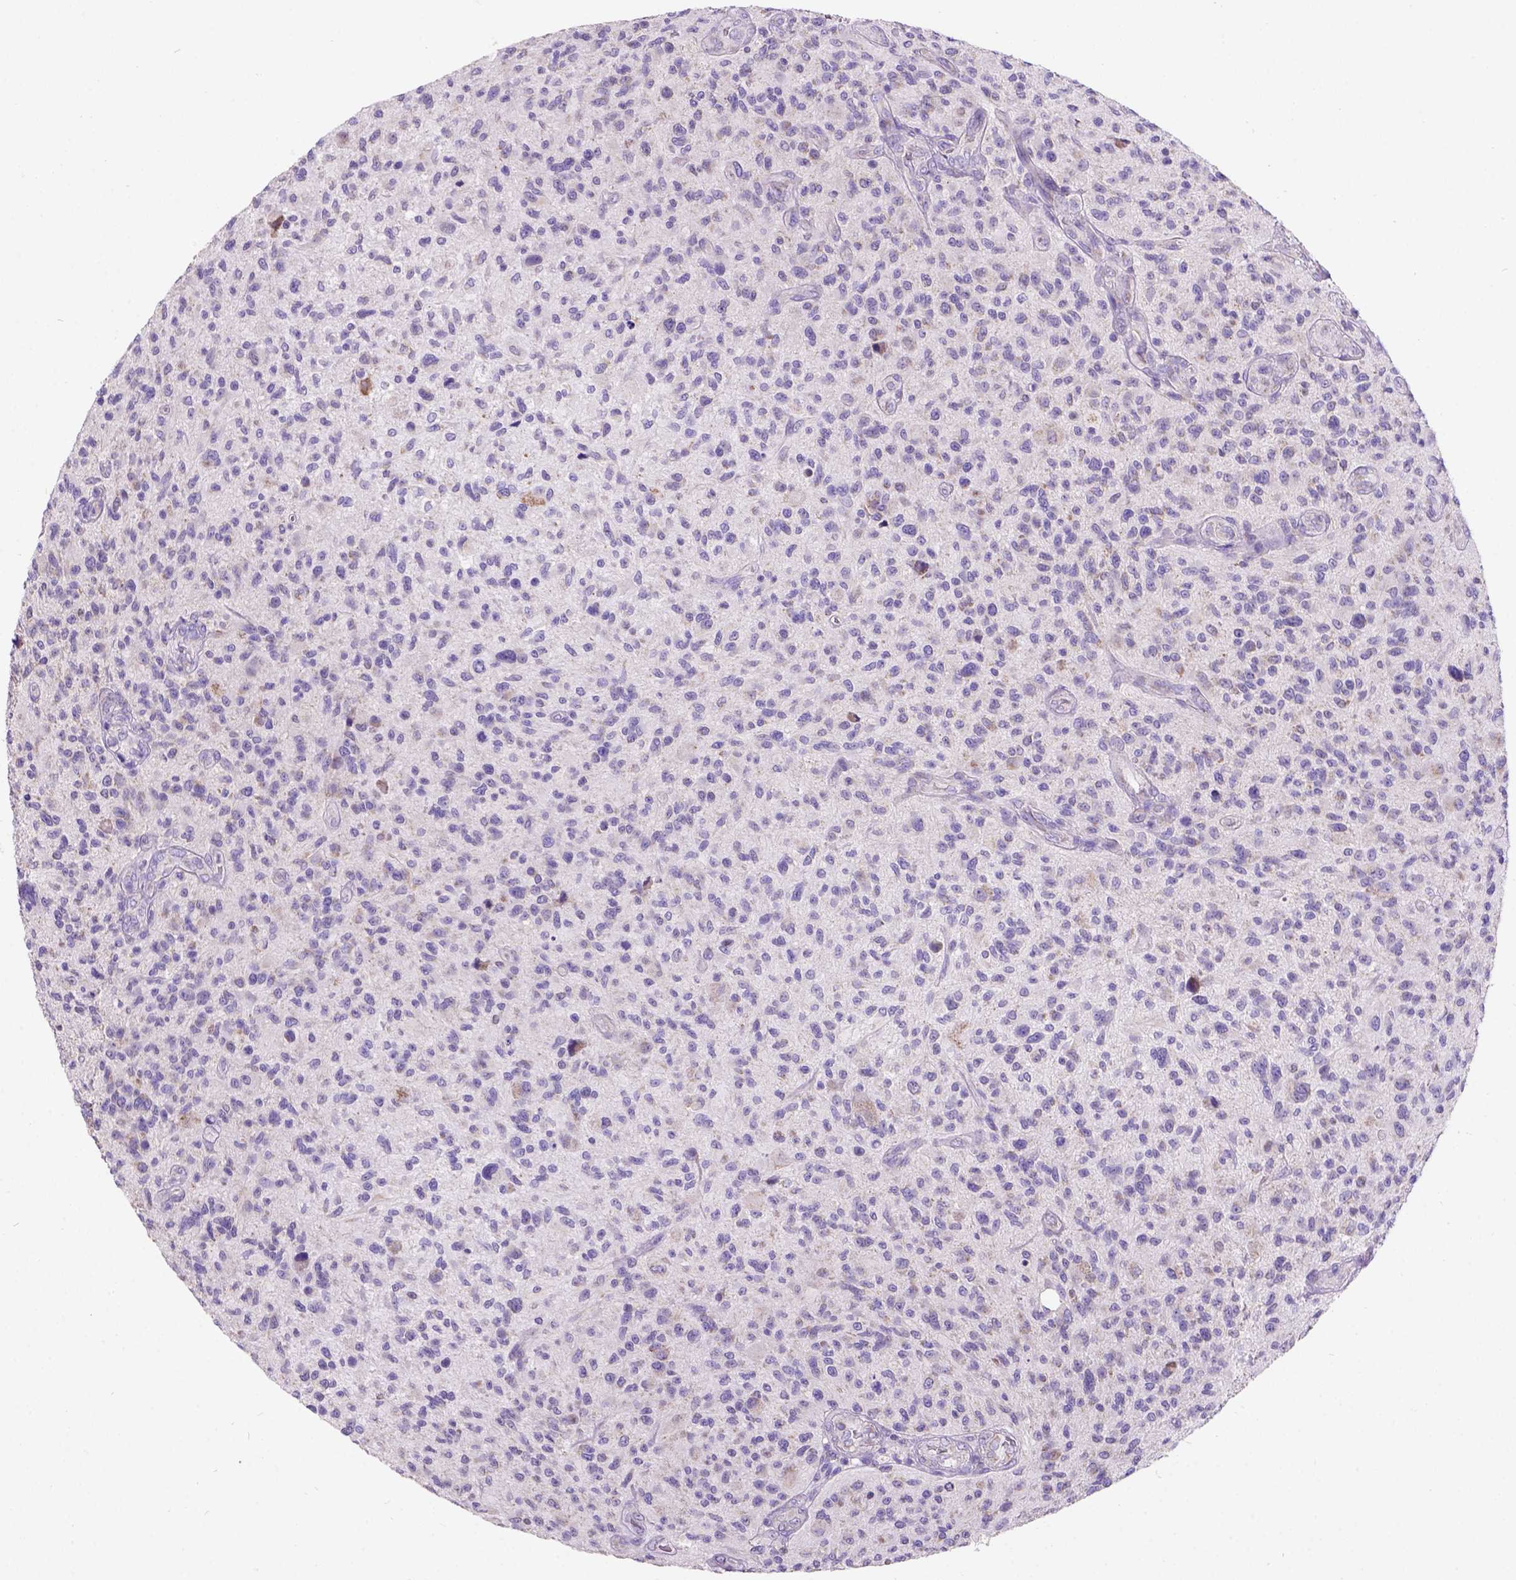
{"staining": {"intensity": "negative", "quantity": "none", "location": "none"}, "tissue": "glioma", "cell_type": "Tumor cells", "image_type": "cancer", "snomed": [{"axis": "morphology", "description": "Glioma, malignant, High grade"}, {"axis": "topography", "description": "Brain"}], "caption": "This photomicrograph is of glioma stained with IHC to label a protein in brown with the nuclei are counter-stained blue. There is no expression in tumor cells. (Brightfield microscopy of DAB IHC at high magnification).", "gene": "L2HGDH", "patient": {"sex": "male", "age": 47}}